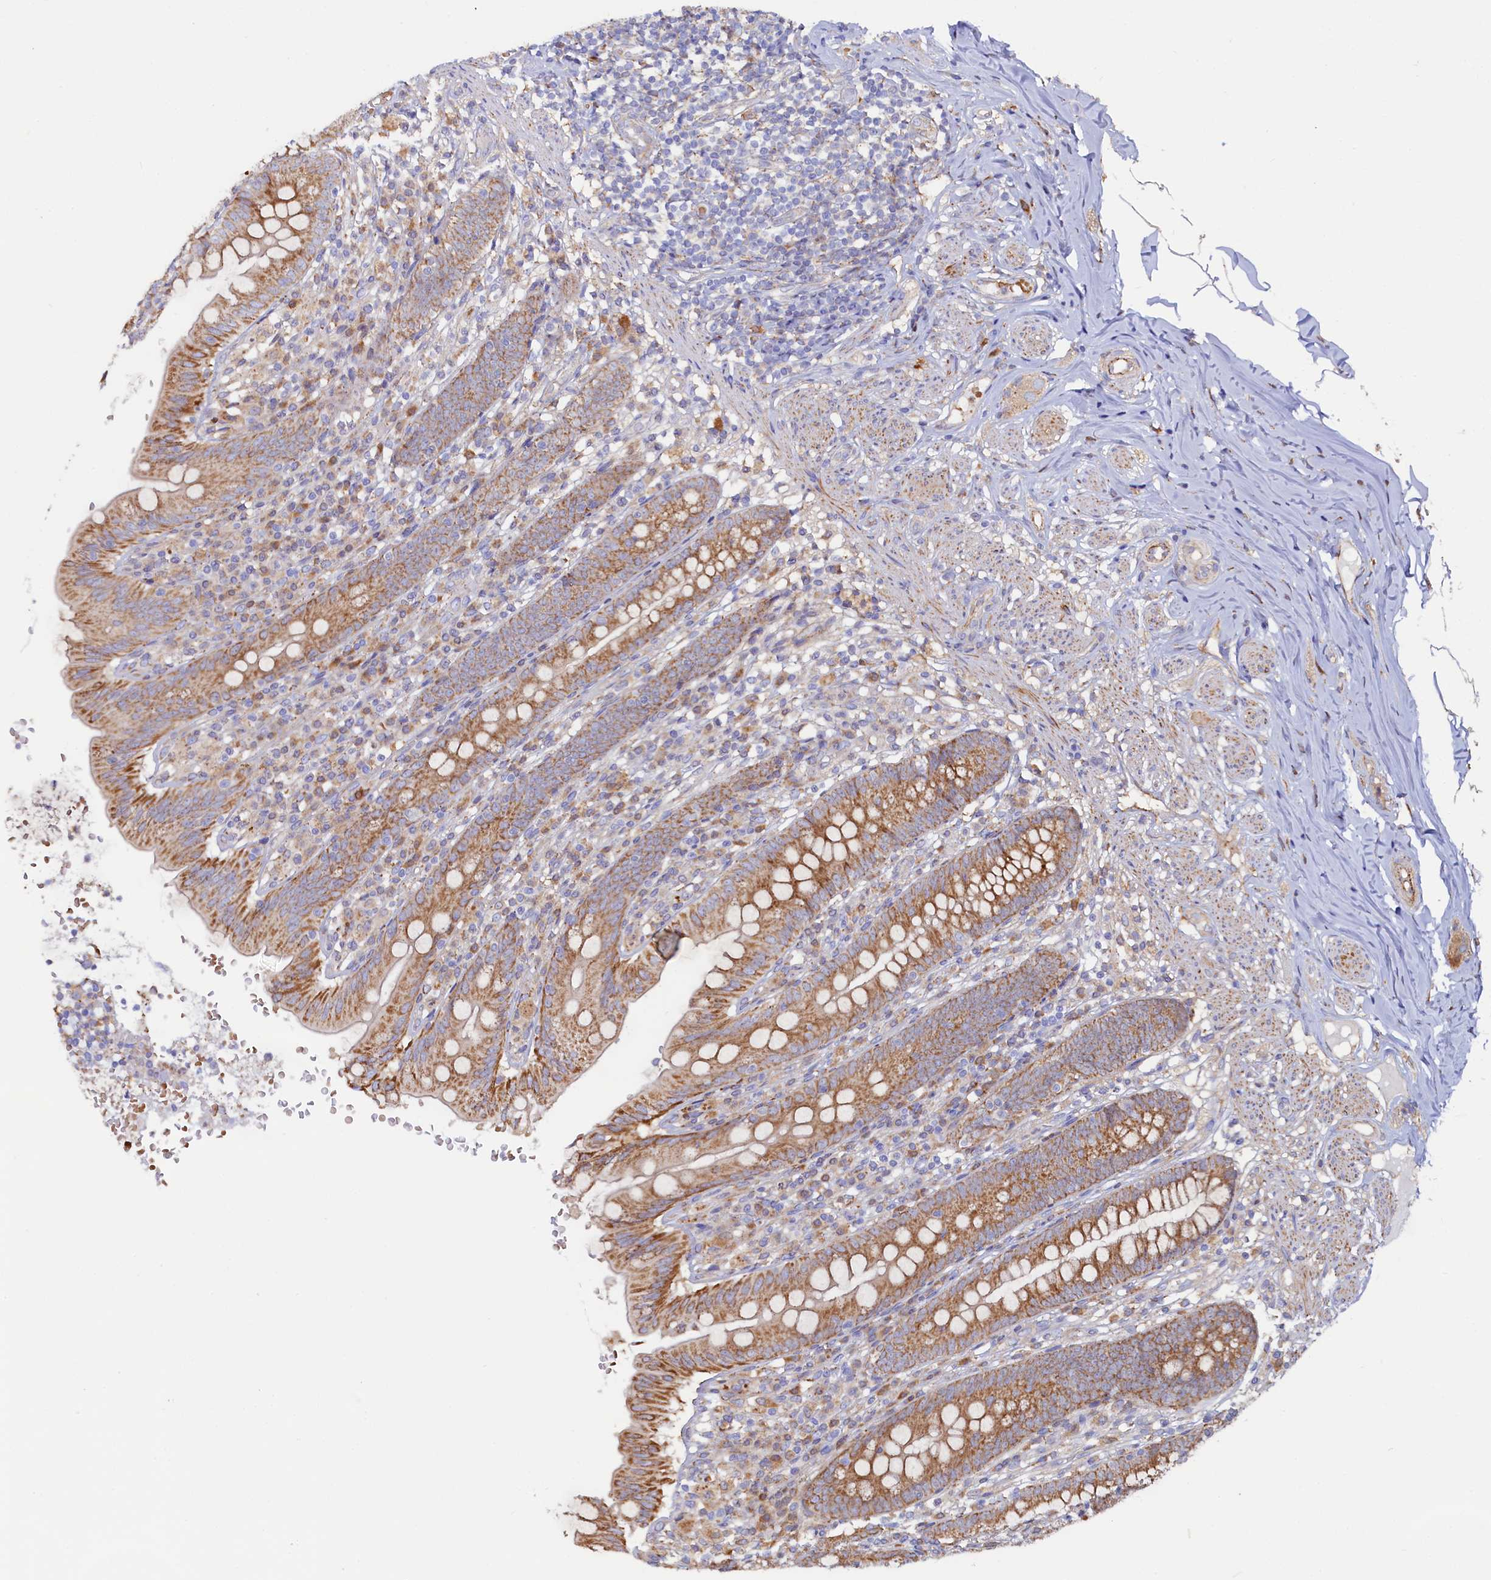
{"staining": {"intensity": "moderate", "quantity": ">75%", "location": "cytoplasmic/membranous"}, "tissue": "appendix", "cell_type": "Glandular cells", "image_type": "normal", "snomed": [{"axis": "morphology", "description": "Normal tissue, NOS"}, {"axis": "topography", "description": "Appendix"}], "caption": "IHC of unremarkable appendix reveals medium levels of moderate cytoplasmic/membranous staining in about >75% of glandular cells. (DAB (3,3'-diaminobenzidine) = brown stain, brightfield microscopy at high magnification).", "gene": "ASTE1", "patient": {"sex": "male", "age": 55}}